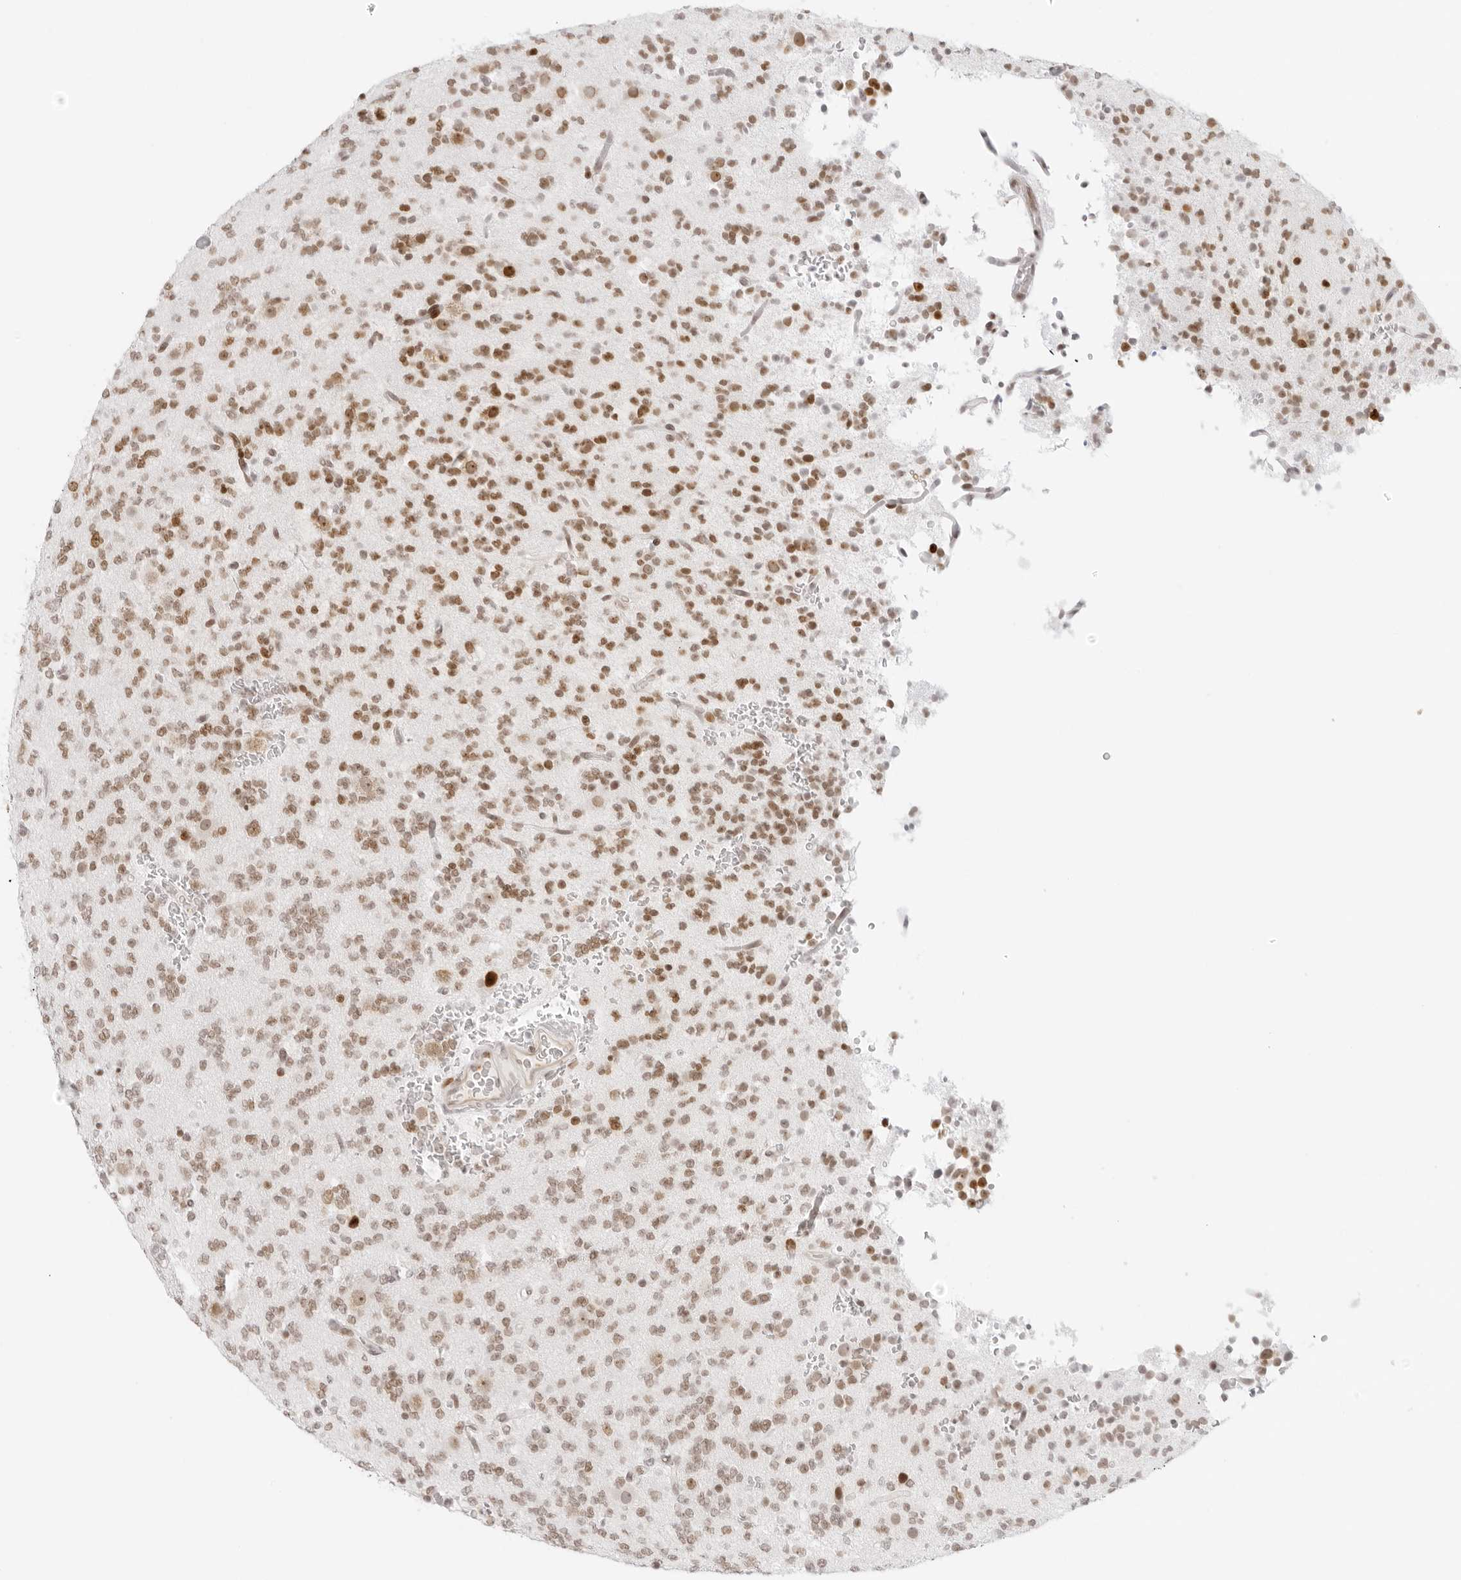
{"staining": {"intensity": "moderate", "quantity": "25%-75%", "location": "nuclear"}, "tissue": "glioma", "cell_type": "Tumor cells", "image_type": "cancer", "snomed": [{"axis": "morphology", "description": "Glioma, malignant, Low grade"}, {"axis": "topography", "description": "Brain"}], "caption": "Malignant glioma (low-grade) was stained to show a protein in brown. There is medium levels of moderate nuclear staining in approximately 25%-75% of tumor cells. Nuclei are stained in blue.", "gene": "RCC1", "patient": {"sex": "male", "age": 38}}